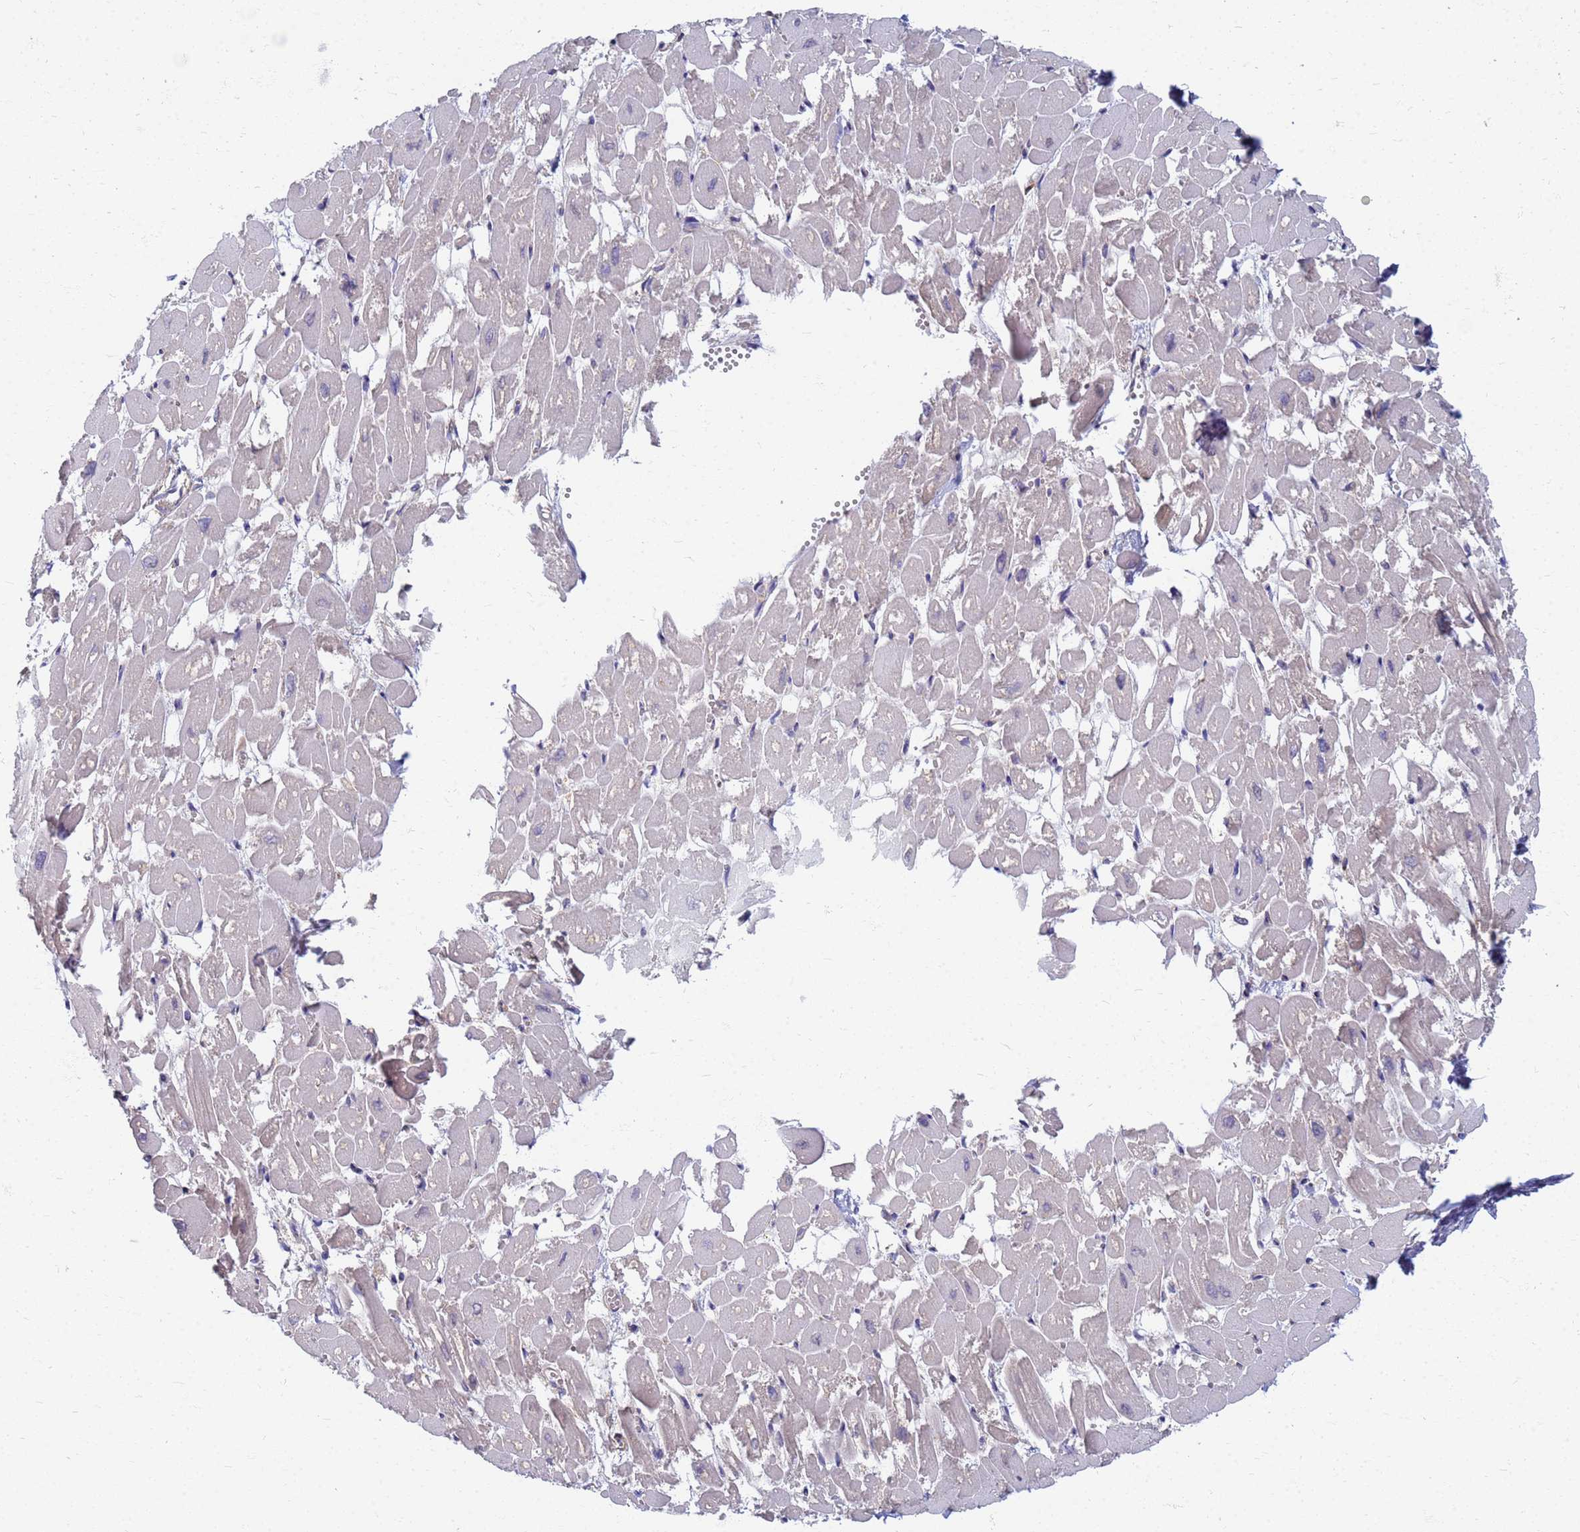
{"staining": {"intensity": "negative", "quantity": "none", "location": "none"}, "tissue": "heart muscle", "cell_type": "Cardiomyocytes", "image_type": "normal", "snomed": [{"axis": "morphology", "description": "Normal tissue, NOS"}, {"axis": "topography", "description": "Heart"}], "caption": "This is an immunohistochemistry image of benign human heart muscle. There is no staining in cardiomyocytes.", "gene": "EEA1", "patient": {"sex": "male", "age": 54}}